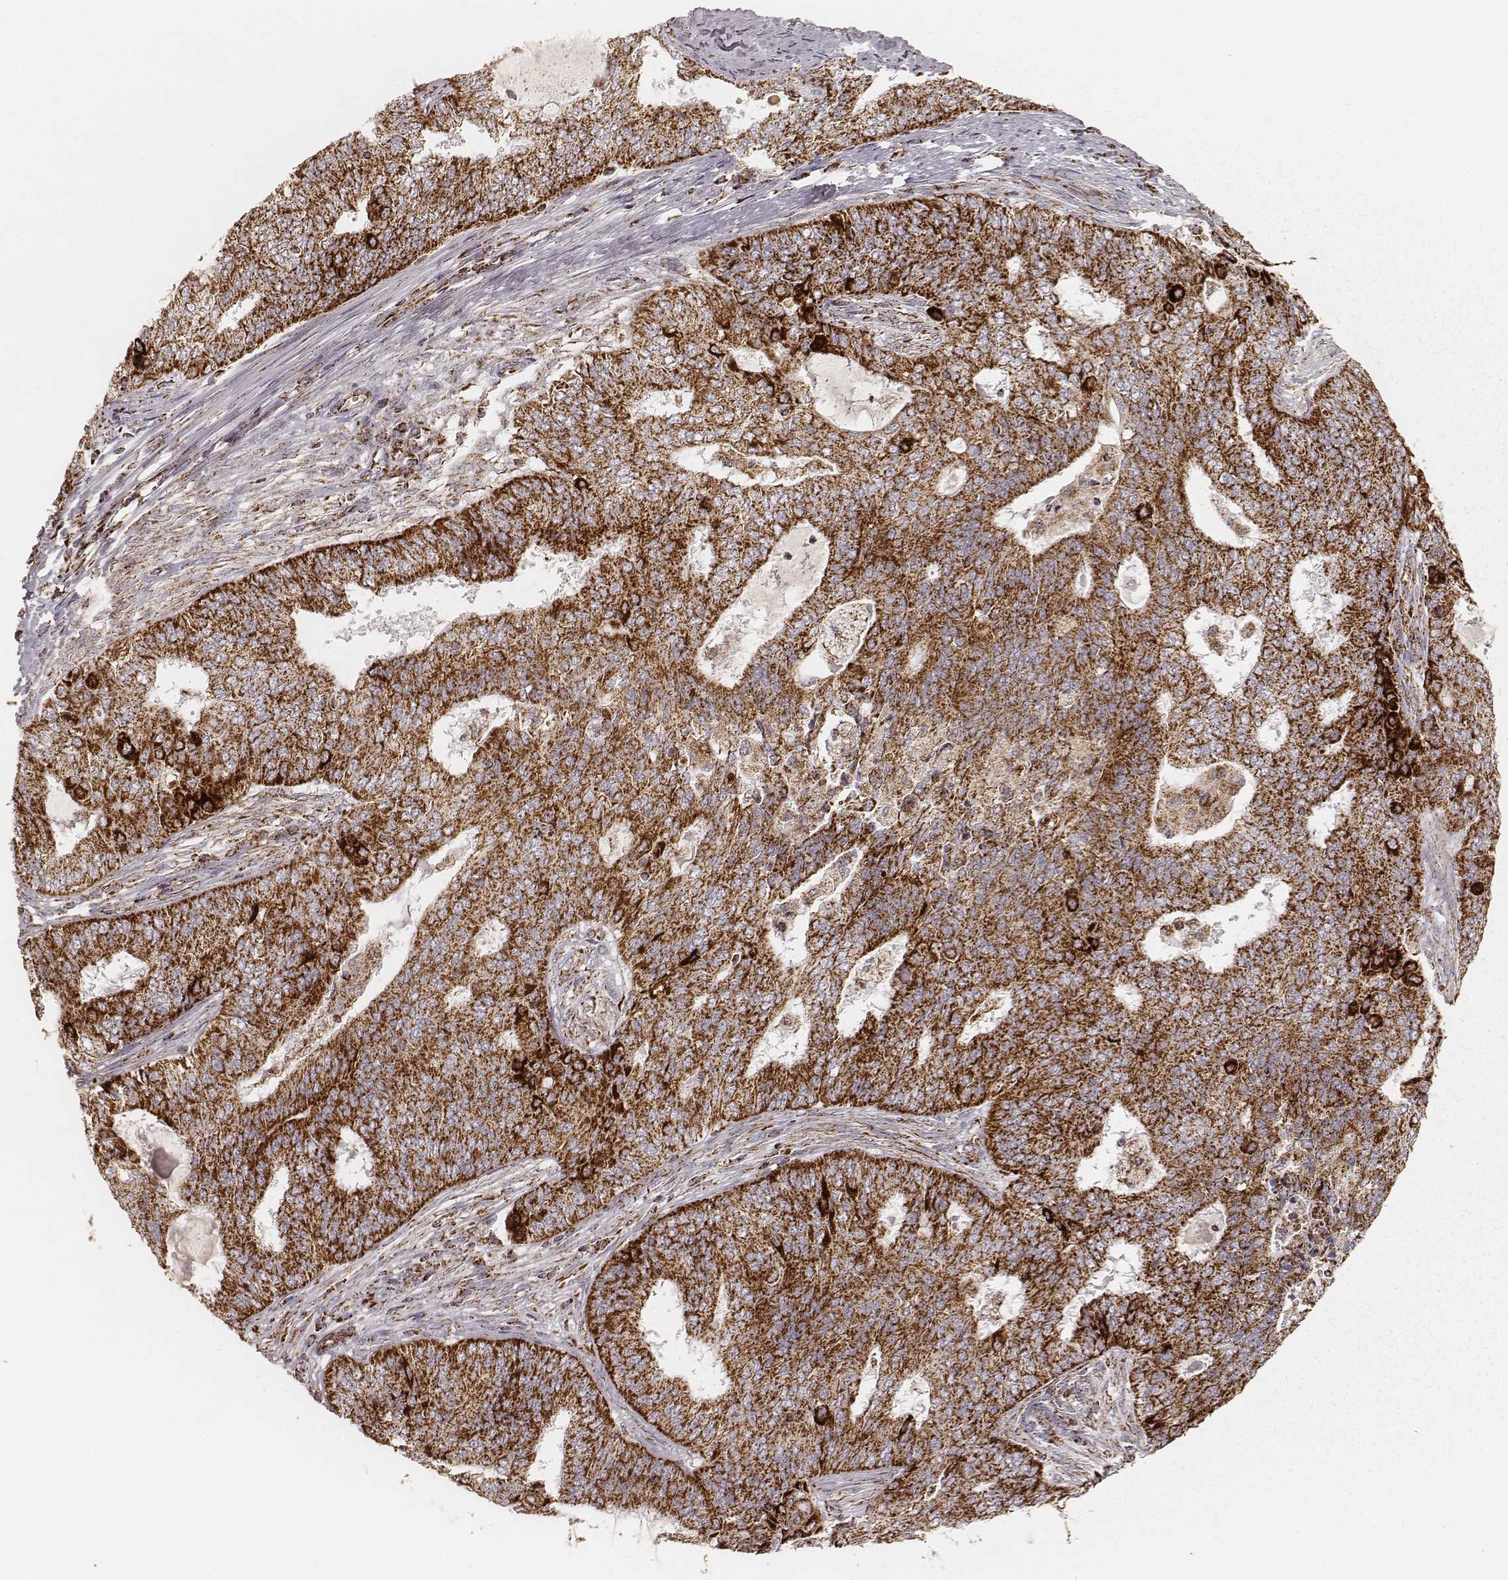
{"staining": {"intensity": "strong", "quantity": ">75%", "location": "cytoplasmic/membranous"}, "tissue": "endometrial cancer", "cell_type": "Tumor cells", "image_type": "cancer", "snomed": [{"axis": "morphology", "description": "Adenocarcinoma, NOS"}, {"axis": "topography", "description": "Endometrium"}], "caption": "This is a micrograph of IHC staining of endometrial cancer, which shows strong expression in the cytoplasmic/membranous of tumor cells.", "gene": "CS", "patient": {"sex": "female", "age": 62}}